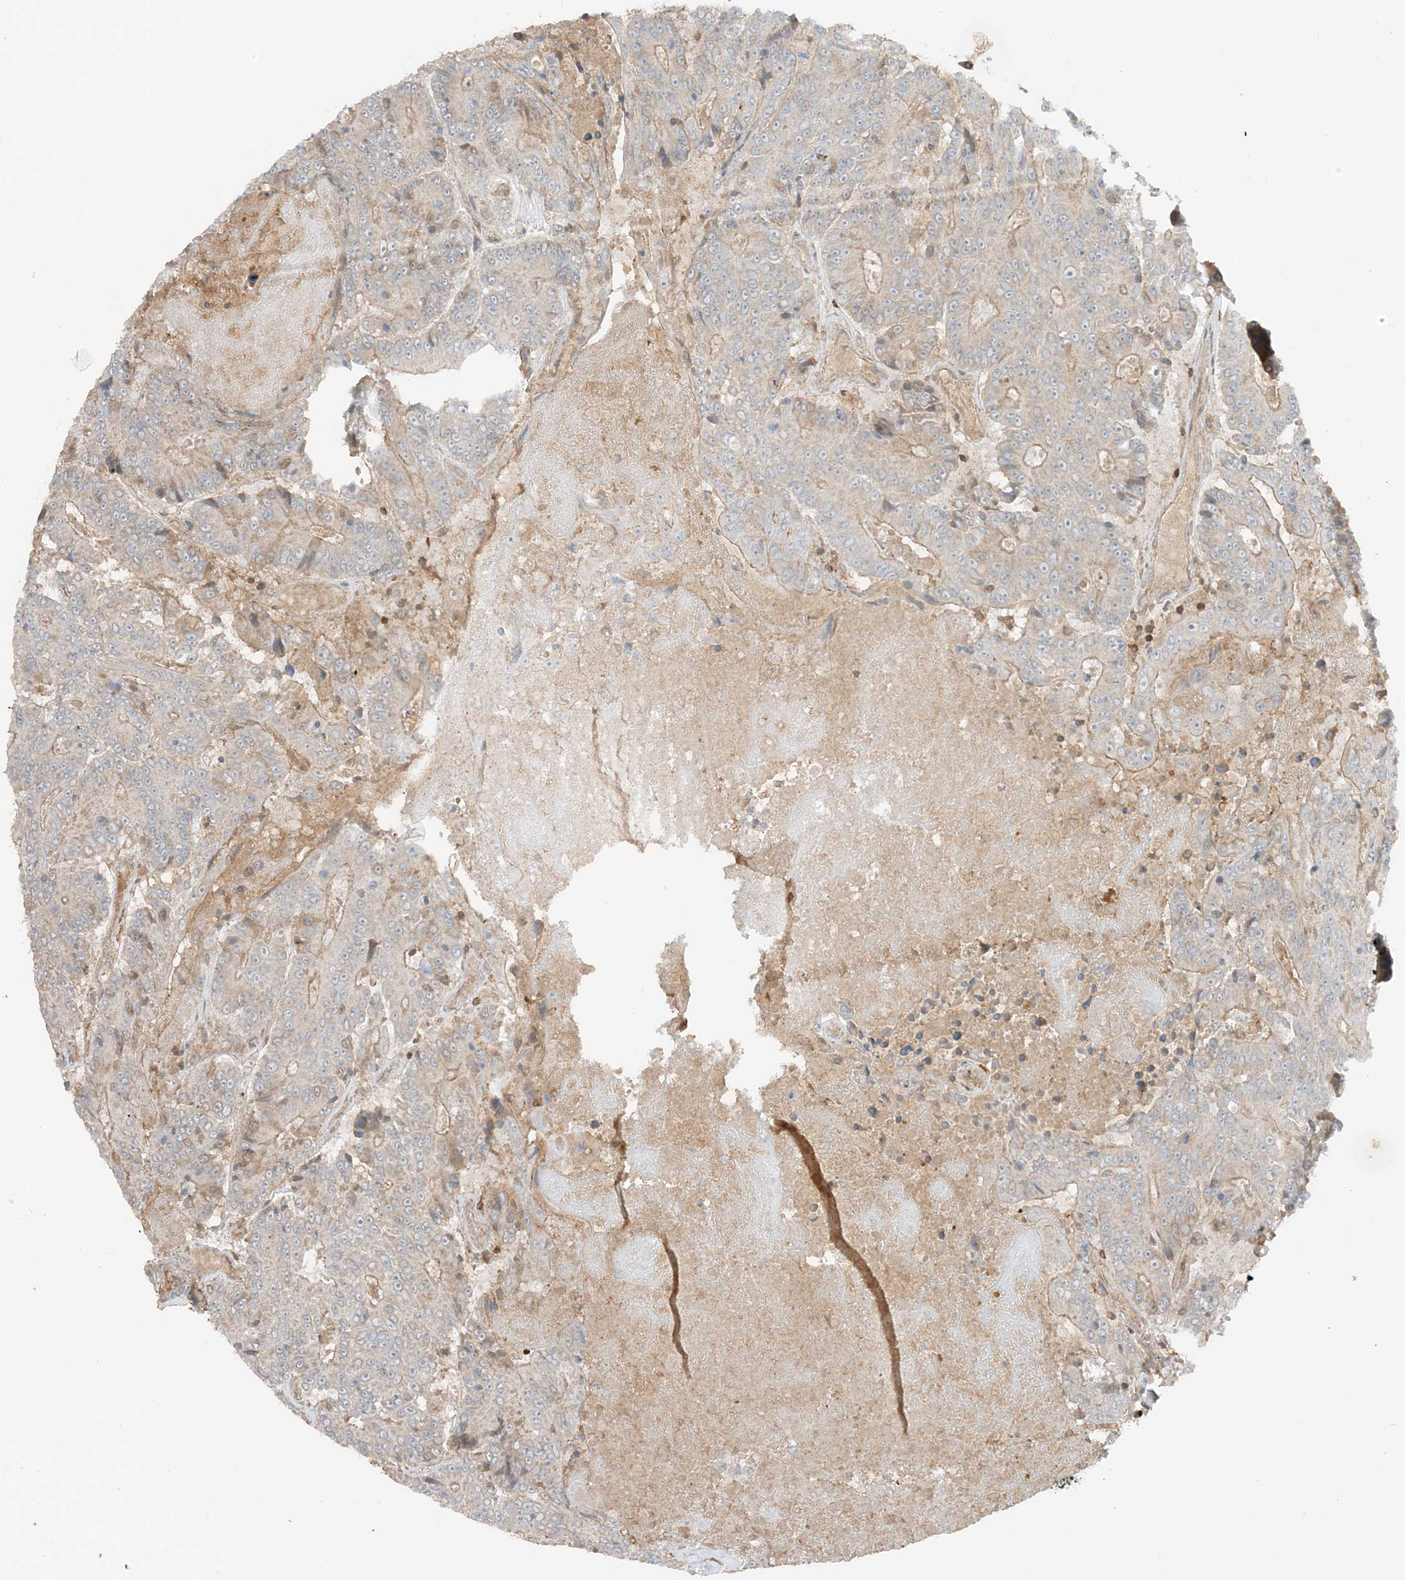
{"staining": {"intensity": "weak", "quantity": "25%-75%", "location": "cytoplasmic/membranous"}, "tissue": "colorectal cancer", "cell_type": "Tumor cells", "image_type": "cancer", "snomed": [{"axis": "morphology", "description": "Adenocarcinoma, NOS"}, {"axis": "topography", "description": "Colon"}], "caption": "Protein staining by immunohistochemistry (IHC) displays weak cytoplasmic/membranous staining in approximately 25%-75% of tumor cells in colorectal cancer.", "gene": "SLC25A12", "patient": {"sex": "male", "age": 83}}